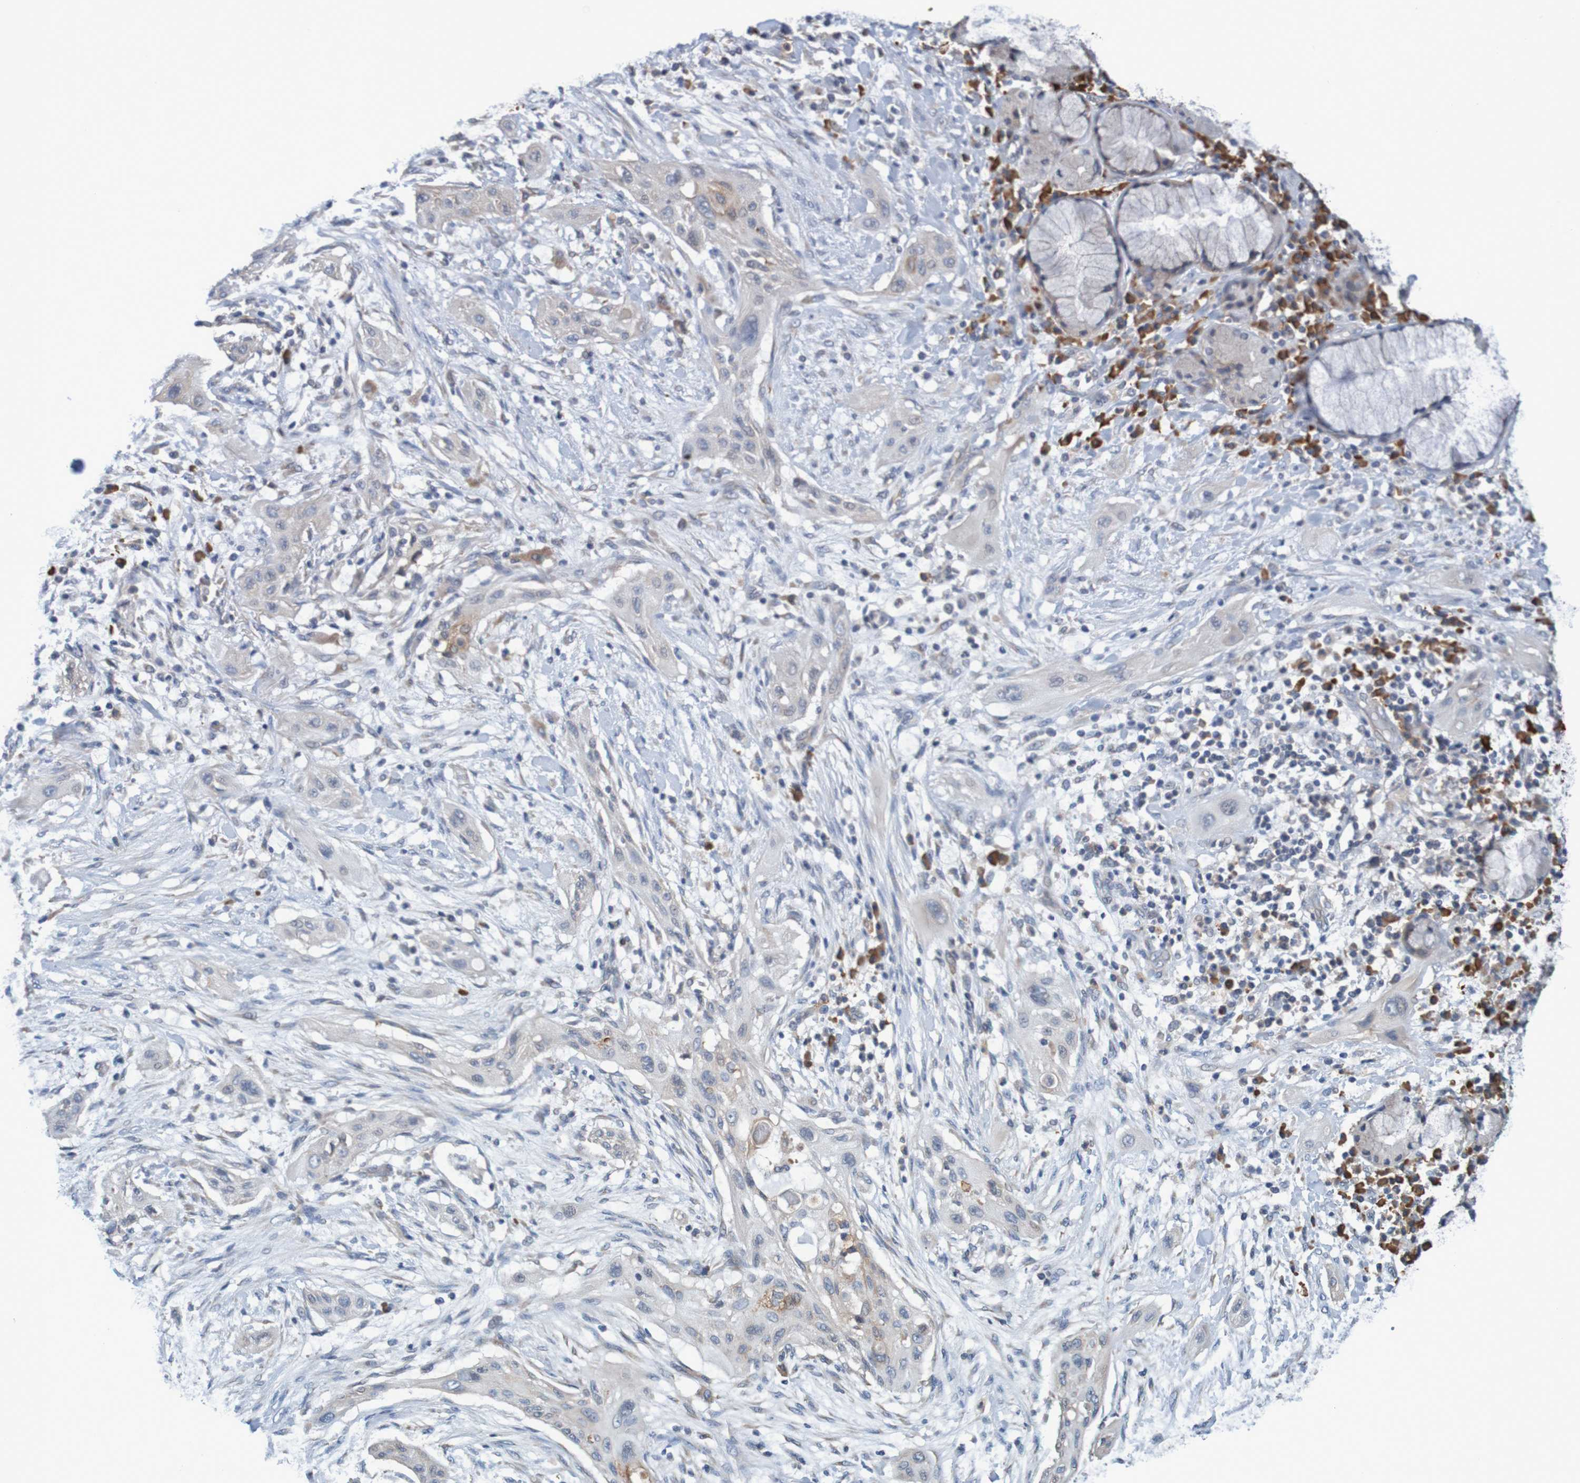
{"staining": {"intensity": "weak", "quantity": ">75%", "location": "cytoplasmic/membranous"}, "tissue": "lung cancer", "cell_type": "Tumor cells", "image_type": "cancer", "snomed": [{"axis": "morphology", "description": "Squamous cell carcinoma, NOS"}, {"axis": "topography", "description": "Lung"}], "caption": "Lung squamous cell carcinoma was stained to show a protein in brown. There is low levels of weak cytoplasmic/membranous expression in about >75% of tumor cells.", "gene": "CLDN18", "patient": {"sex": "female", "age": 47}}